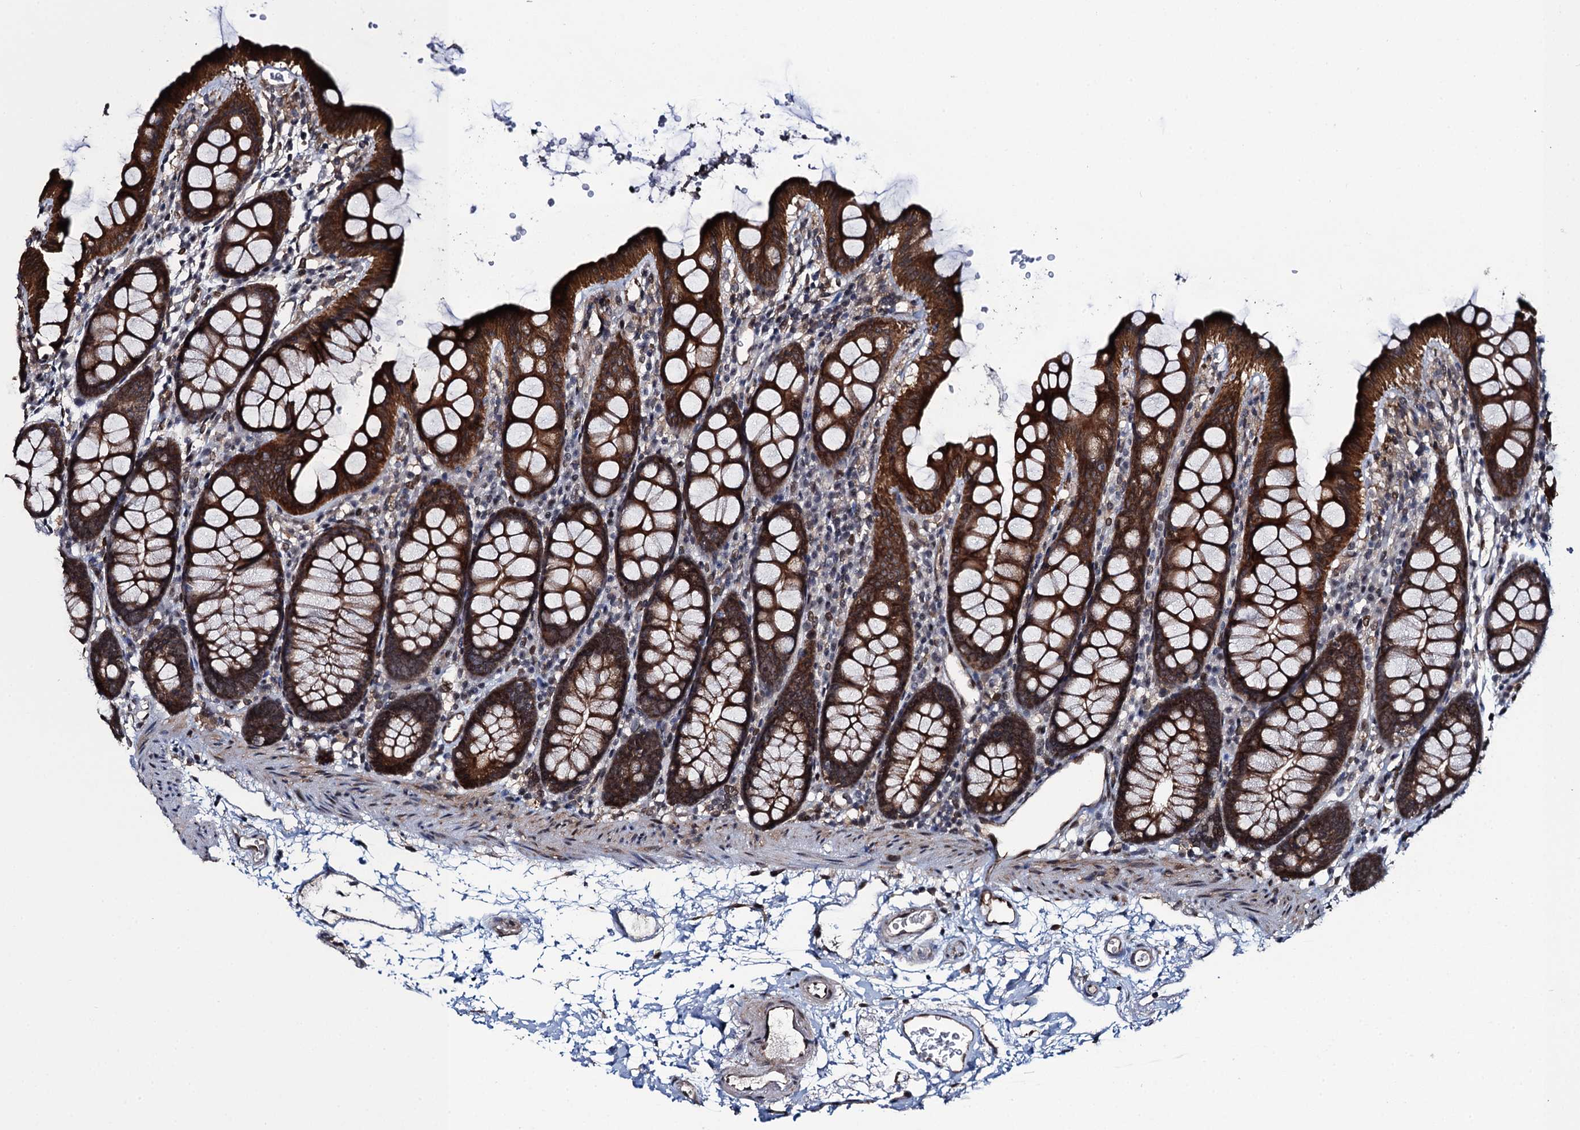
{"staining": {"intensity": "moderate", "quantity": ">75%", "location": "cytoplasmic/membranous"}, "tissue": "colon", "cell_type": "Endothelial cells", "image_type": "normal", "snomed": [{"axis": "morphology", "description": "Normal tissue, NOS"}, {"axis": "topography", "description": "Colon"}], "caption": "Immunohistochemistry (DAB) staining of unremarkable human colon exhibits moderate cytoplasmic/membranous protein positivity in approximately >75% of endothelial cells.", "gene": "EVX2", "patient": {"sex": "male", "age": 75}}